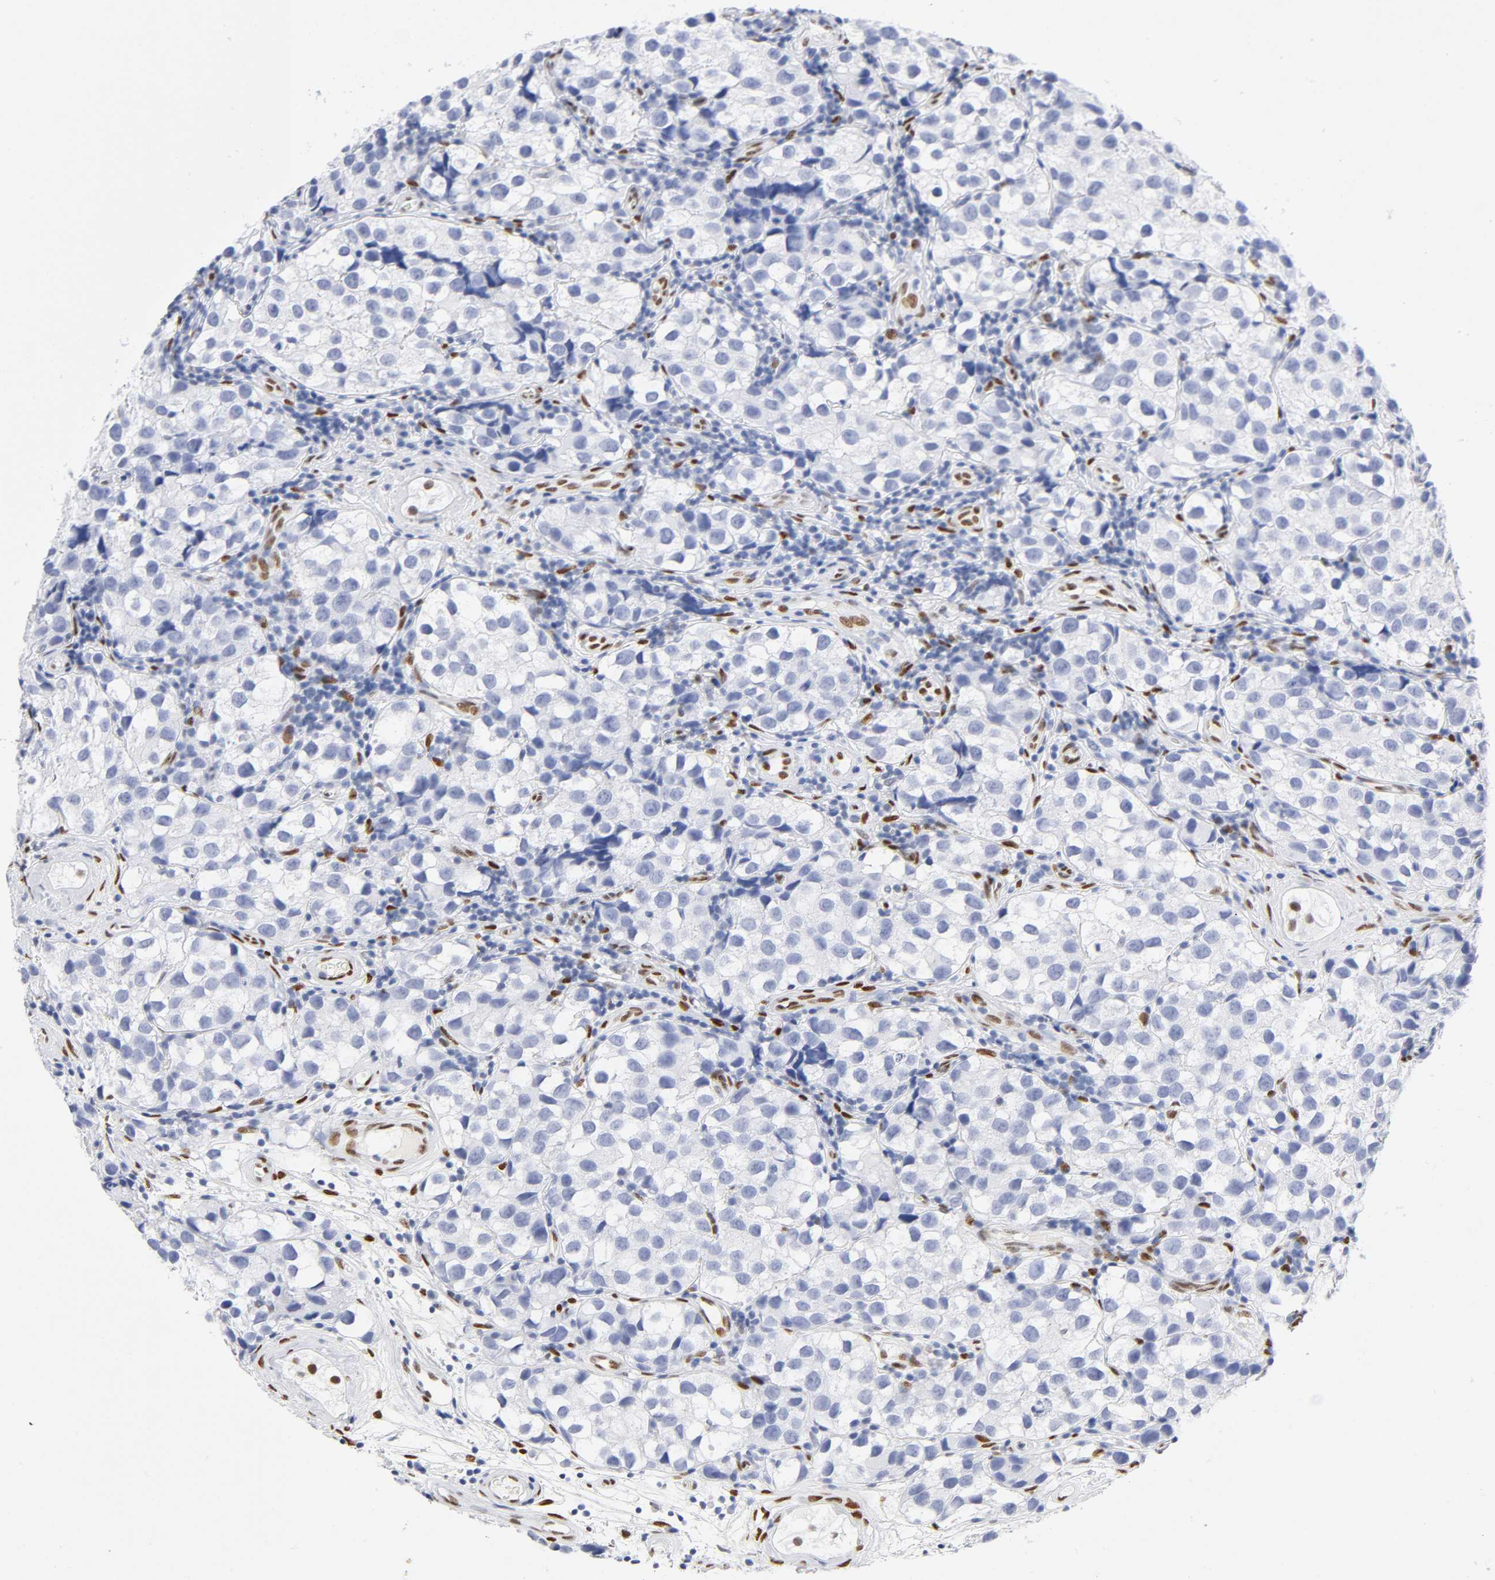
{"staining": {"intensity": "negative", "quantity": "none", "location": "none"}, "tissue": "testis cancer", "cell_type": "Tumor cells", "image_type": "cancer", "snomed": [{"axis": "morphology", "description": "Seminoma, NOS"}, {"axis": "topography", "description": "Testis"}], "caption": "Tumor cells show no significant protein positivity in testis seminoma.", "gene": "NFIC", "patient": {"sex": "male", "age": 39}}